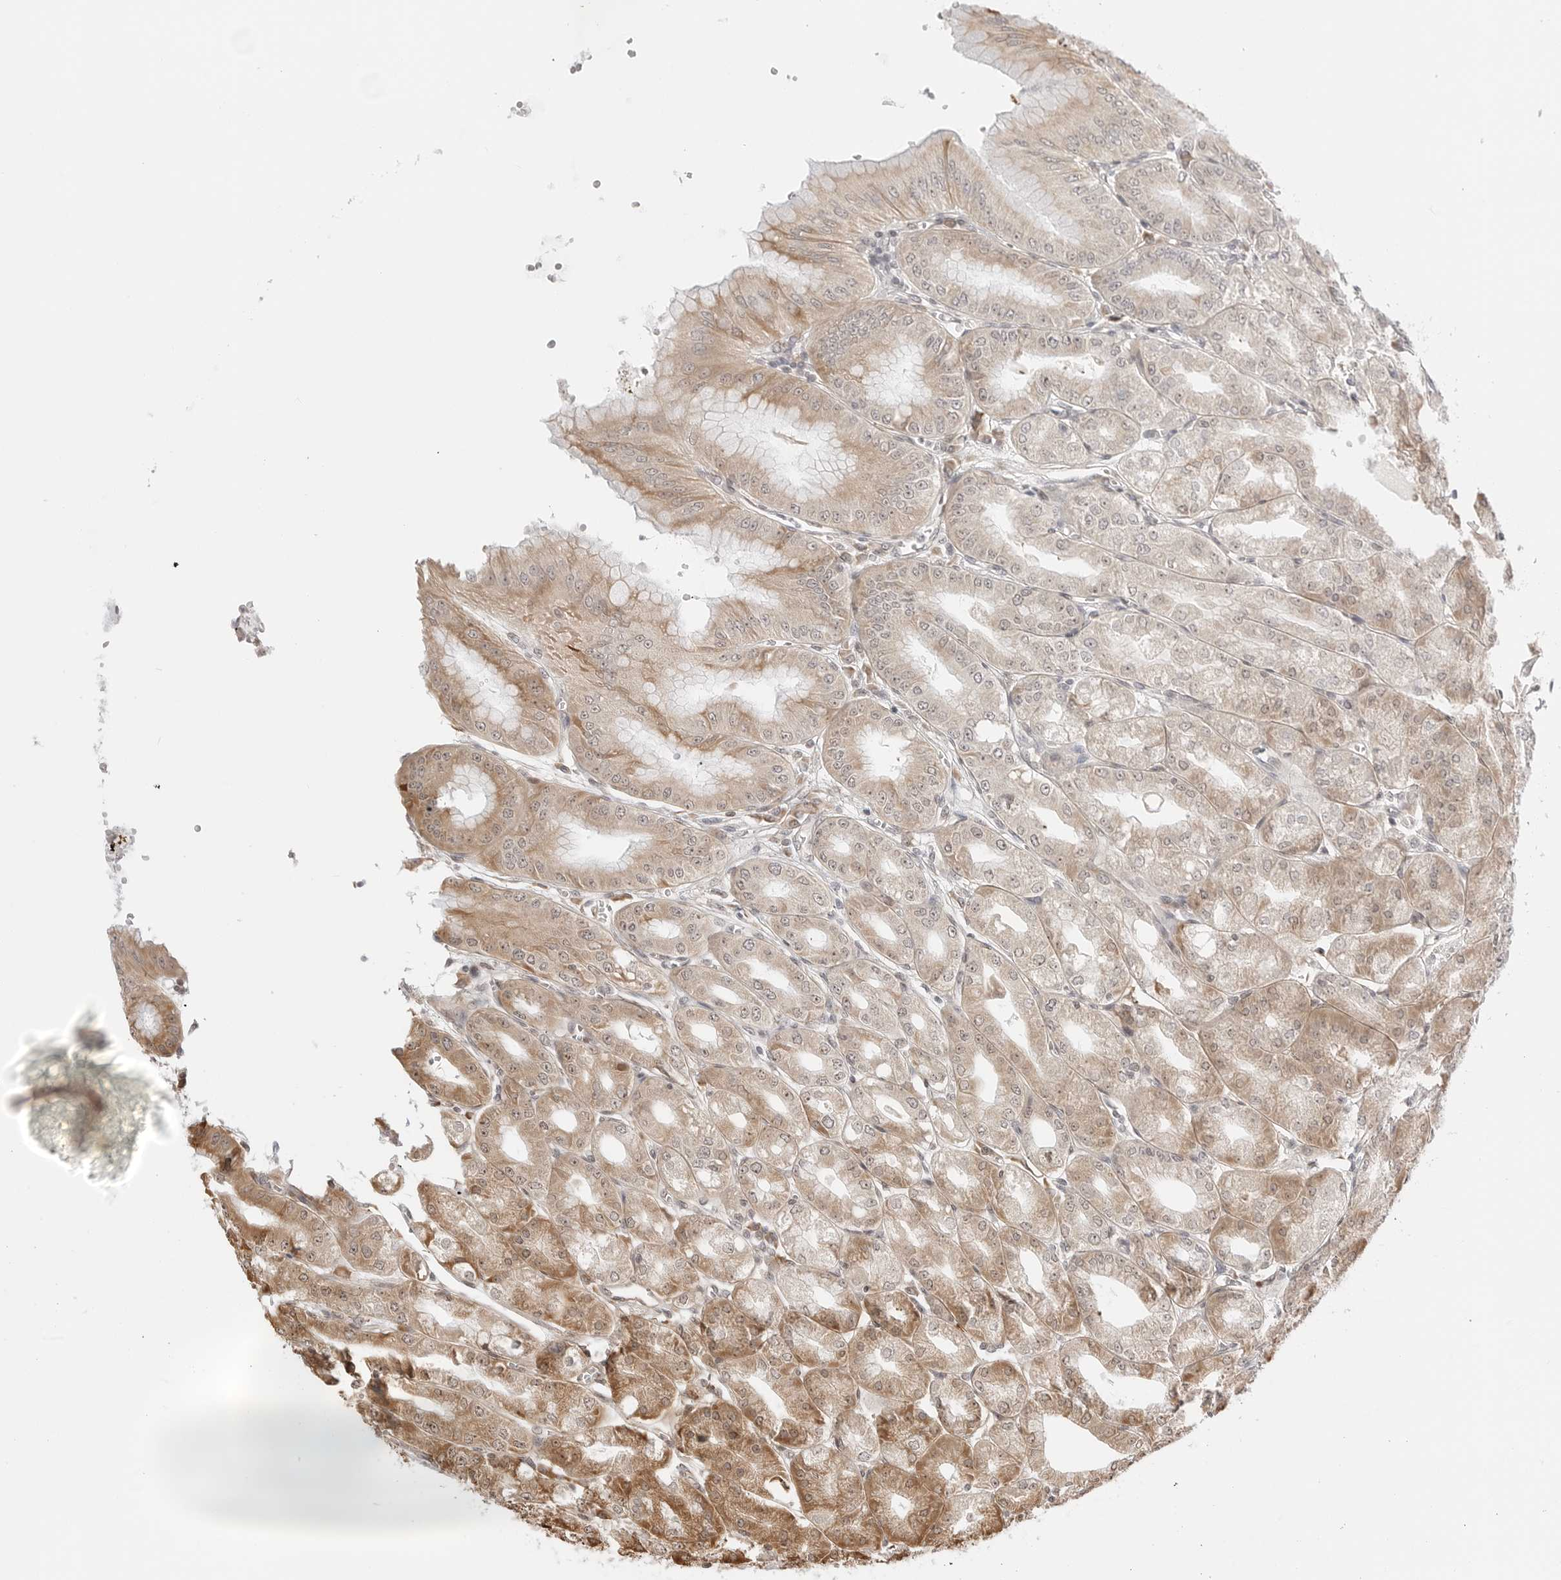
{"staining": {"intensity": "moderate", "quantity": "25%-75%", "location": "cytoplasmic/membranous,nuclear"}, "tissue": "stomach", "cell_type": "Glandular cells", "image_type": "normal", "snomed": [{"axis": "morphology", "description": "Normal tissue, NOS"}, {"axis": "topography", "description": "Stomach, lower"}], "caption": "Protein staining by immunohistochemistry (IHC) reveals moderate cytoplasmic/membranous,nuclear staining in approximately 25%-75% of glandular cells in normal stomach. The protein of interest is stained brown, and the nuclei are stained in blue (DAB (3,3'-diaminobenzidine) IHC with brightfield microscopy, high magnification).", "gene": "FKBP14", "patient": {"sex": "male", "age": 71}}